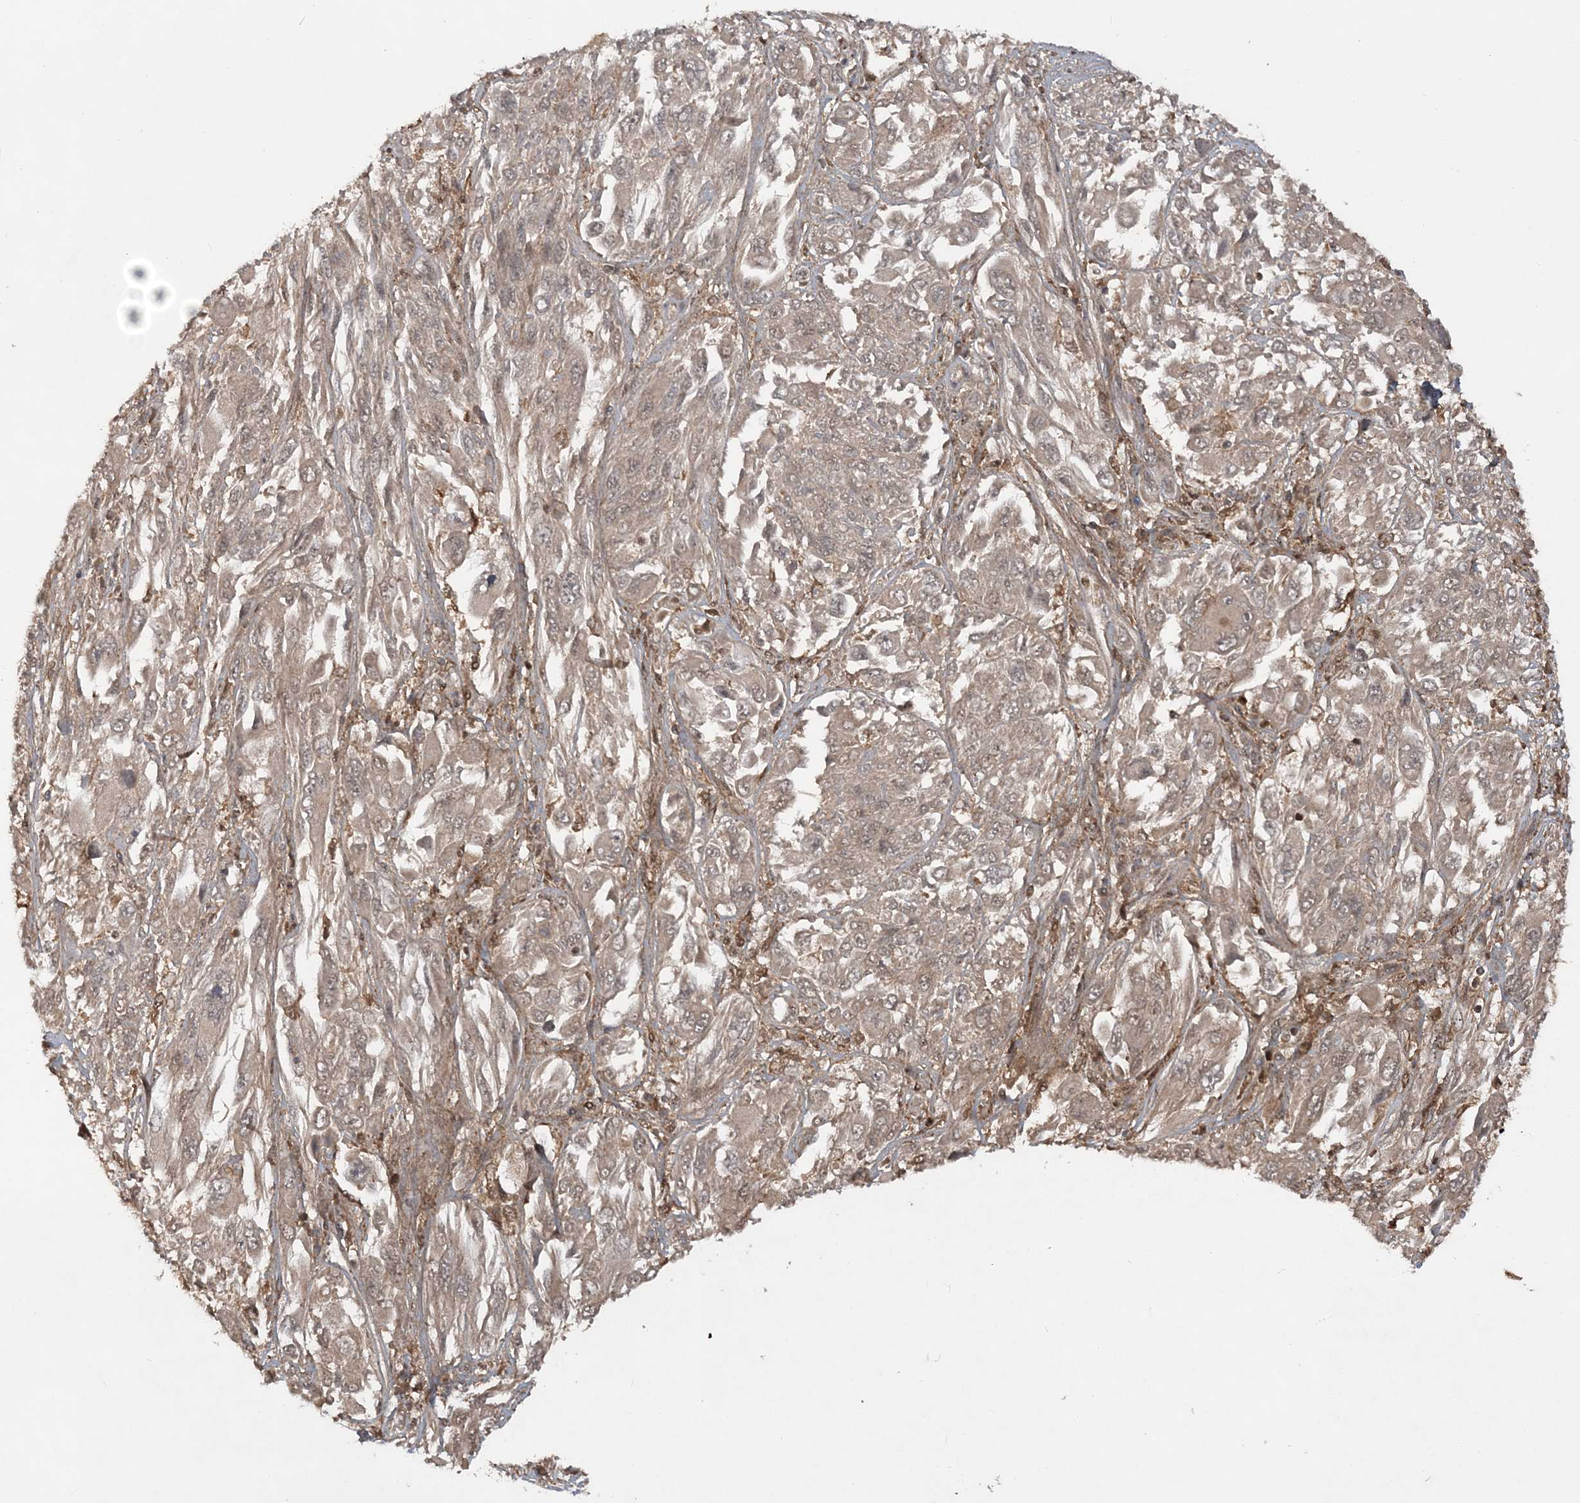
{"staining": {"intensity": "weak", "quantity": ">75%", "location": "cytoplasmic/membranous"}, "tissue": "melanoma", "cell_type": "Tumor cells", "image_type": "cancer", "snomed": [{"axis": "morphology", "description": "Malignant melanoma, NOS"}, {"axis": "topography", "description": "Skin"}], "caption": "This image demonstrates immunohistochemistry (IHC) staining of human melanoma, with low weak cytoplasmic/membranous staining in approximately >75% of tumor cells.", "gene": "LACC1", "patient": {"sex": "female", "age": 91}}